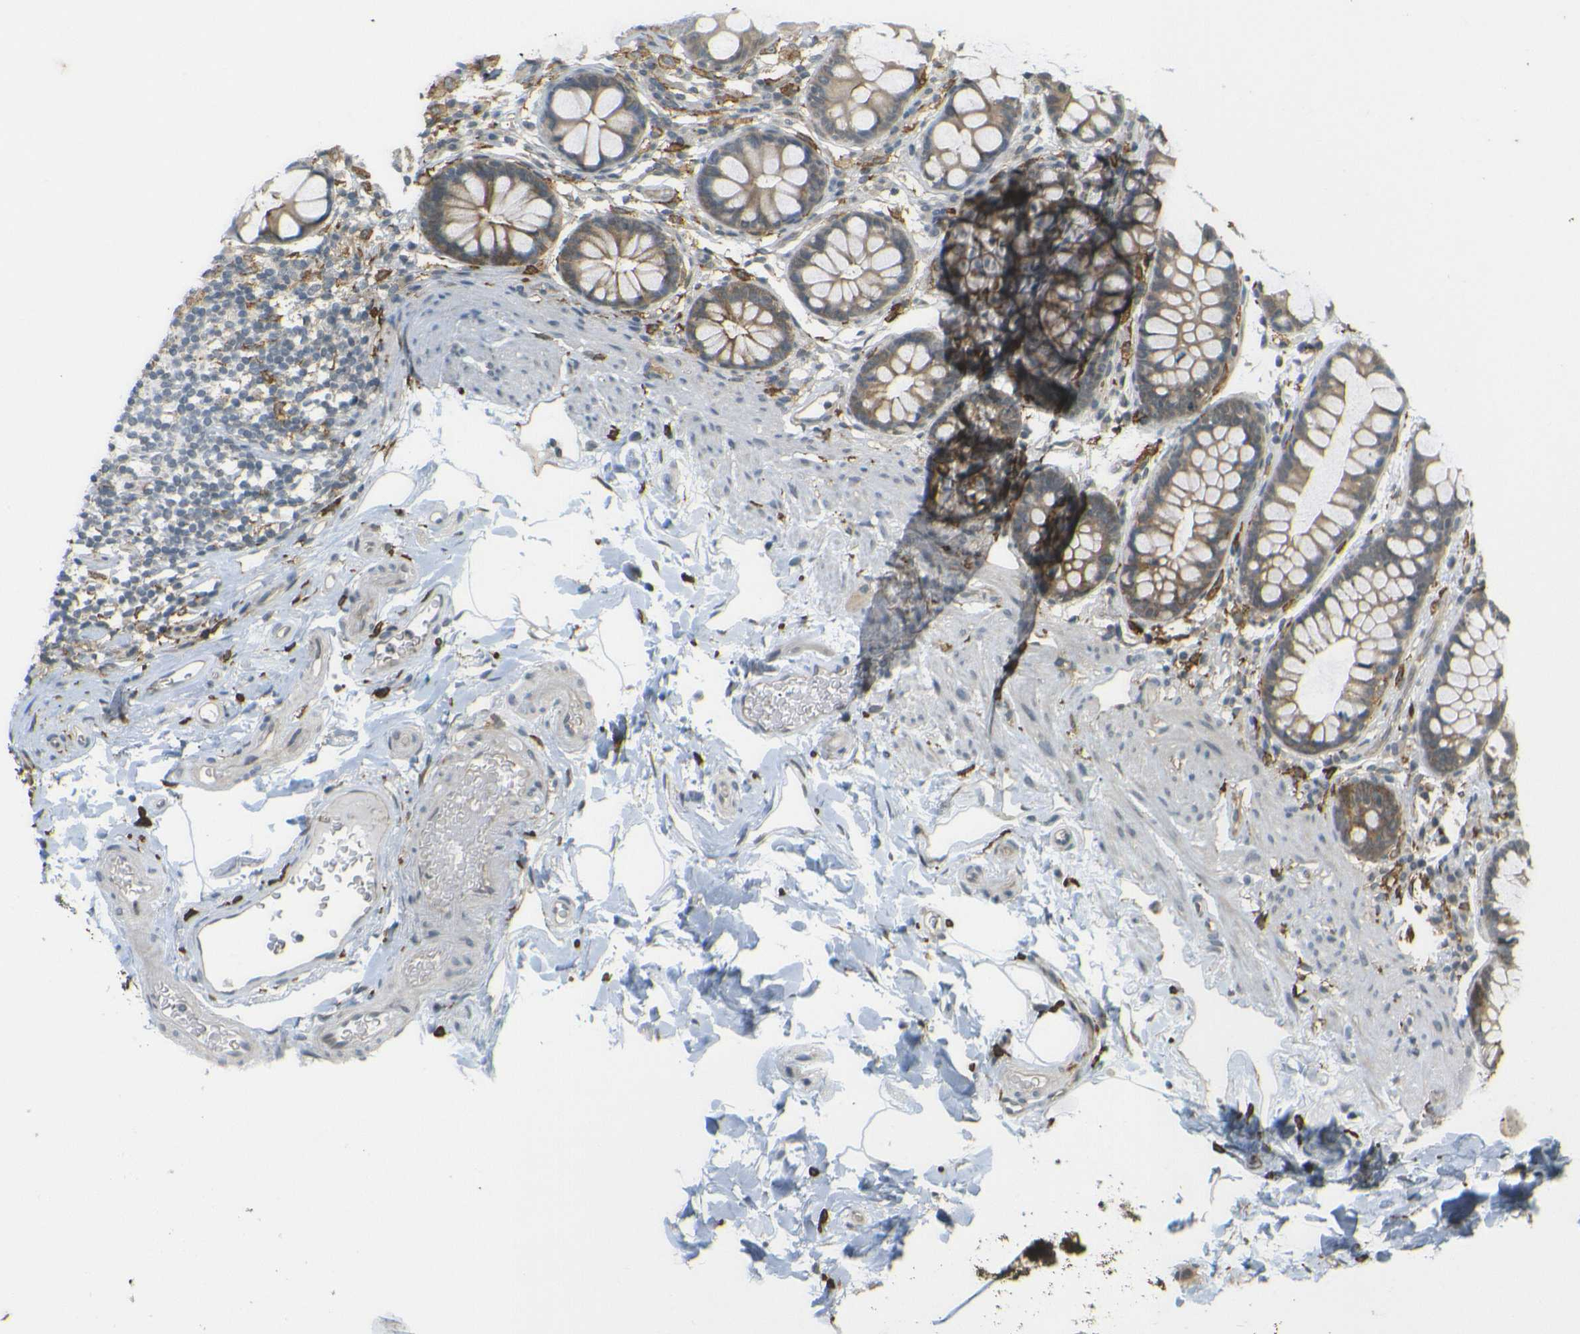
{"staining": {"intensity": "negative", "quantity": "none", "location": "none"}, "tissue": "colon", "cell_type": "Endothelial cells", "image_type": "normal", "snomed": [{"axis": "morphology", "description": "Normal tissue, NOS"}, {"axis": "topography", "description": "Colon"}], "caption": "This is a image of immunohistochemistry (IHC) staining of unremarkable colon, which shows no expression in endothelial cells. (DAB (3,3'-diaminobenzidine) immunohistochemistry (IHC) visualized using brightfield microscopy, high magnification).", "gene": "DAB2", "patient": {"sex": "female", "age": 80}}